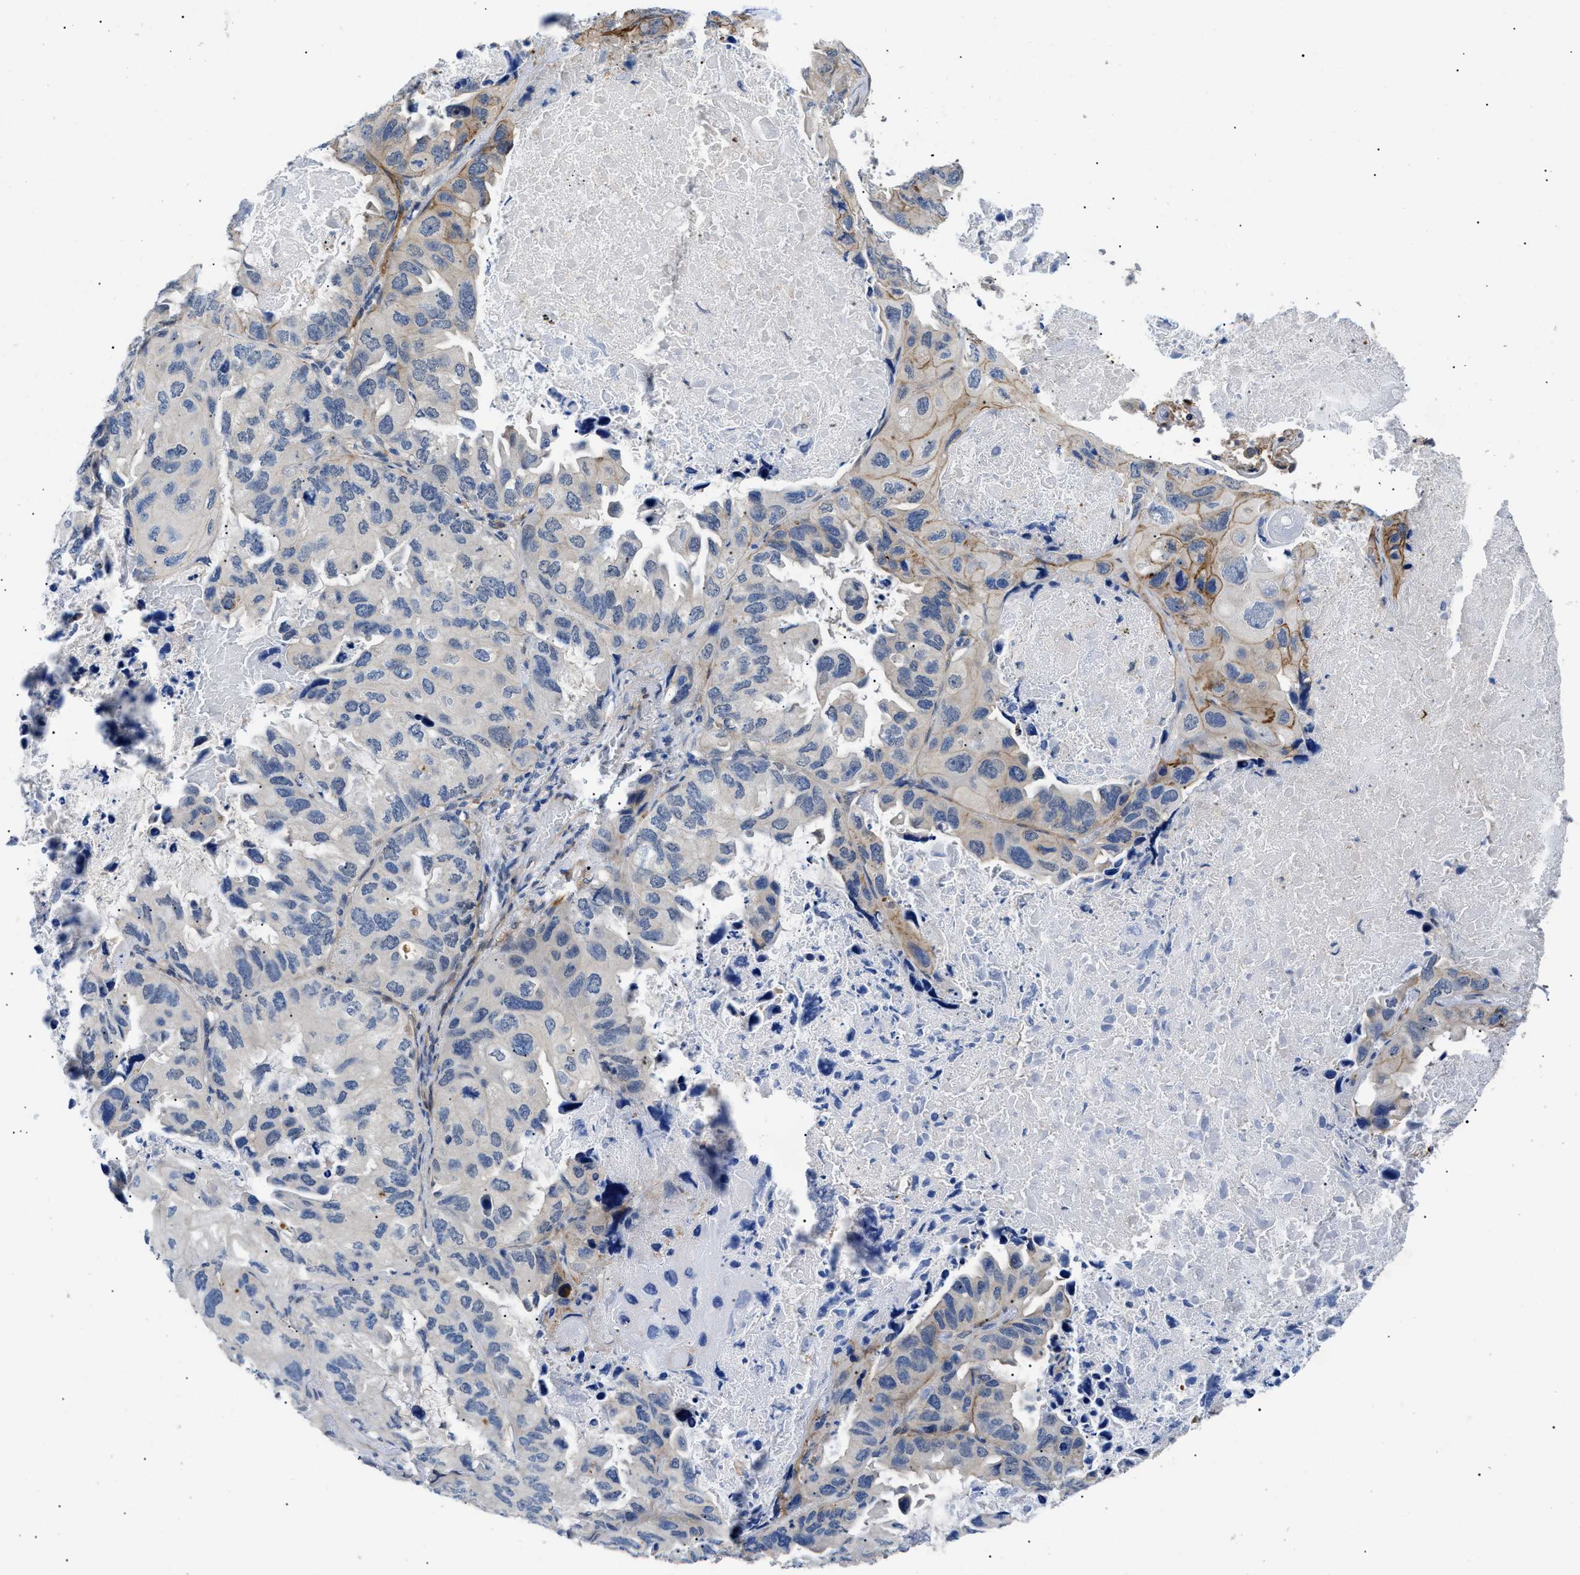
{"staining": {"intensity": "weak", "quantity": "25%-75%", "location": "cytoplasmic/membranous"}, "tissue": "lung cancer", "cell_type": "Tumor cells", "image_type": "cancer", "snomed": [{"axis": "morphology", "description": "Squamous cell carcinoma, NOS"}, {"axis": "topography", "description": "Lung"}], "caption": "Lung cancer was stained to show a protein in brown. There is low levels of weak cytoplasmic/membranous positivity in about 25%-75% of tumor cells.", "gene": "CRCP", "patient": {"sex": "female", "age": 73}}